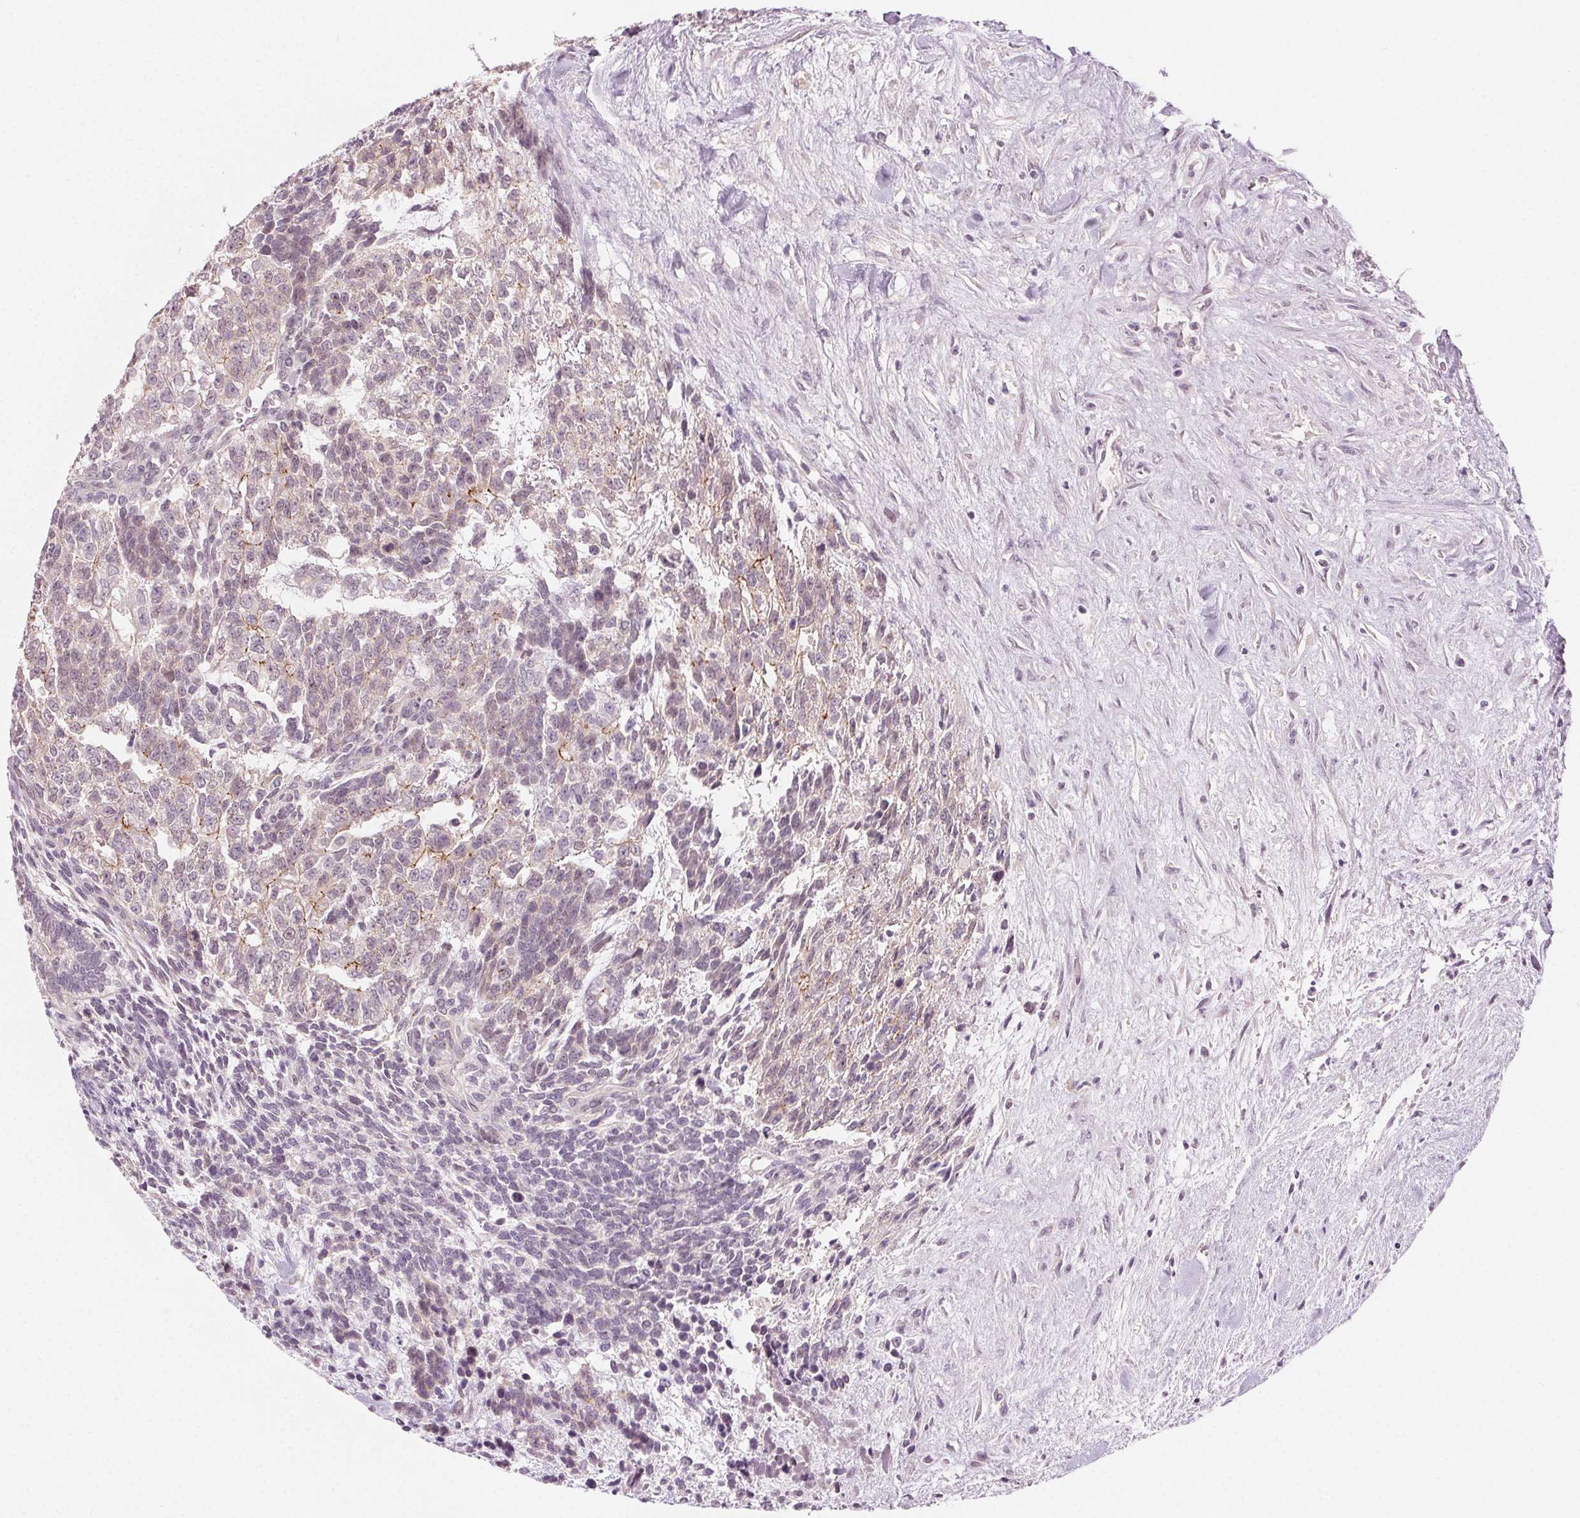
{"staining": {"intensity": "negative", "quantity": "none", "location": "none"}, "tissue": "testis cancer", "cell_type": "Tumor cells", "image_type": "cancer", "snomed": [{"axis": "morphology", "description": "Carcinoma, Embryonal, NOS"}, {"axis": "topography", "description": "Testis"}], "caption": "Protein analysis of embryonal carcinoma (testis) exhibits no significant expression in tumor cells.", "gene": "HSF5", "patient": {"sex": "male", "age": 23}}